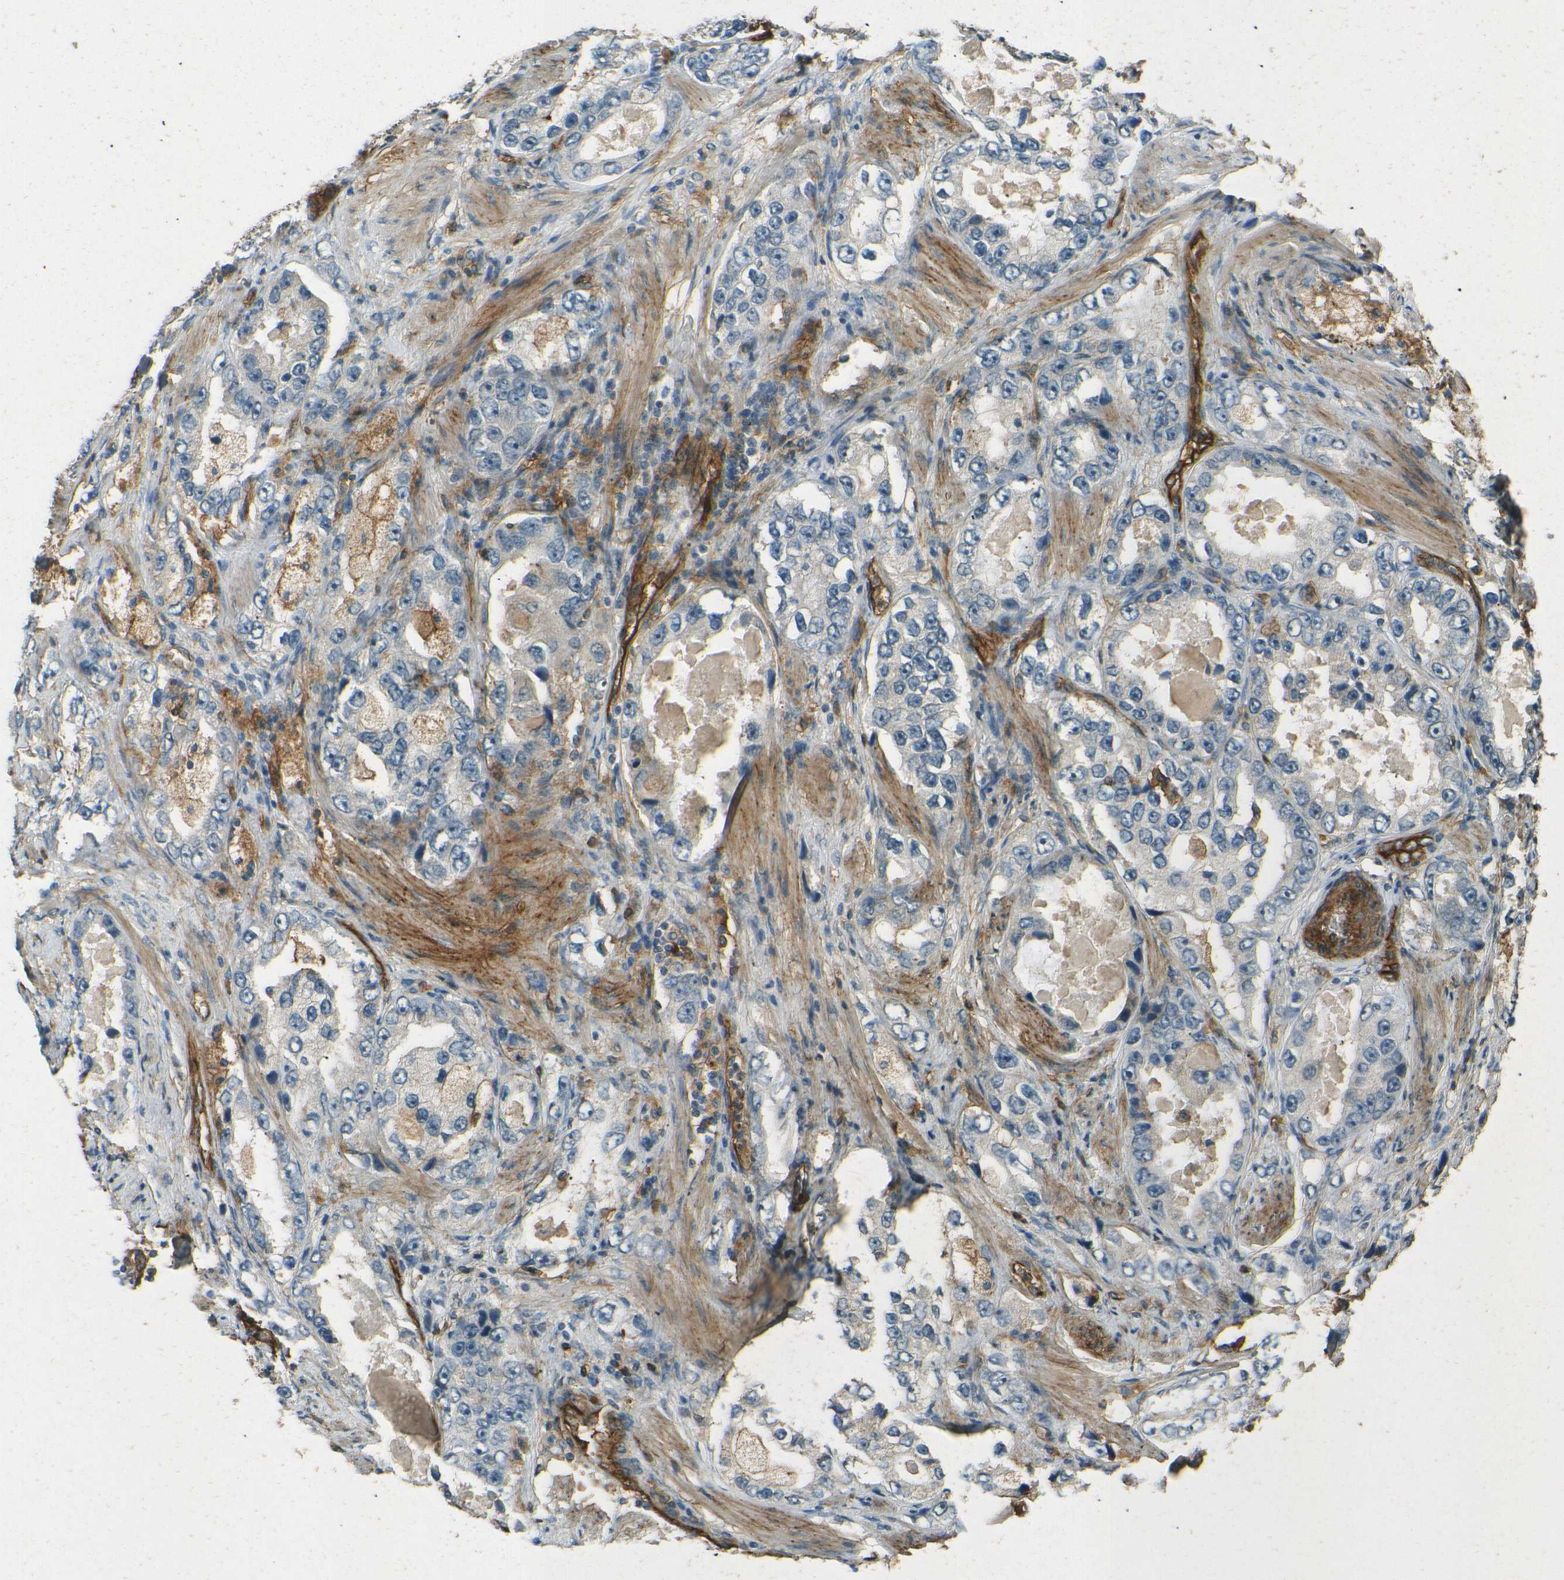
{"staining": {"intensity": "negative", "quantity": "none", "location": "none"}, "tissue": "prostate cancer", "cell_type": "Tumor cells", "image_type": "cancer", "snomed": [{"axis": "morphology", "description": "Adenocarcinoma, High grade"}, {"axis": "topography", "description": "Prostate"}], "caption": "Immunohistochemistry micrograph of neoplastic tissue: human high-grade adenocarcinoma (prostate) stained with DAB reveals no significant protein staining in tumor cells. (Stains: DAB (3,3'-diaminobenzidine) IHC with hematoxylin counter stain, Microscopy: brightfield microscopy at high magnification).", "gene": "ENTPD1", "patient": {"sex": "male", "age": 63}}